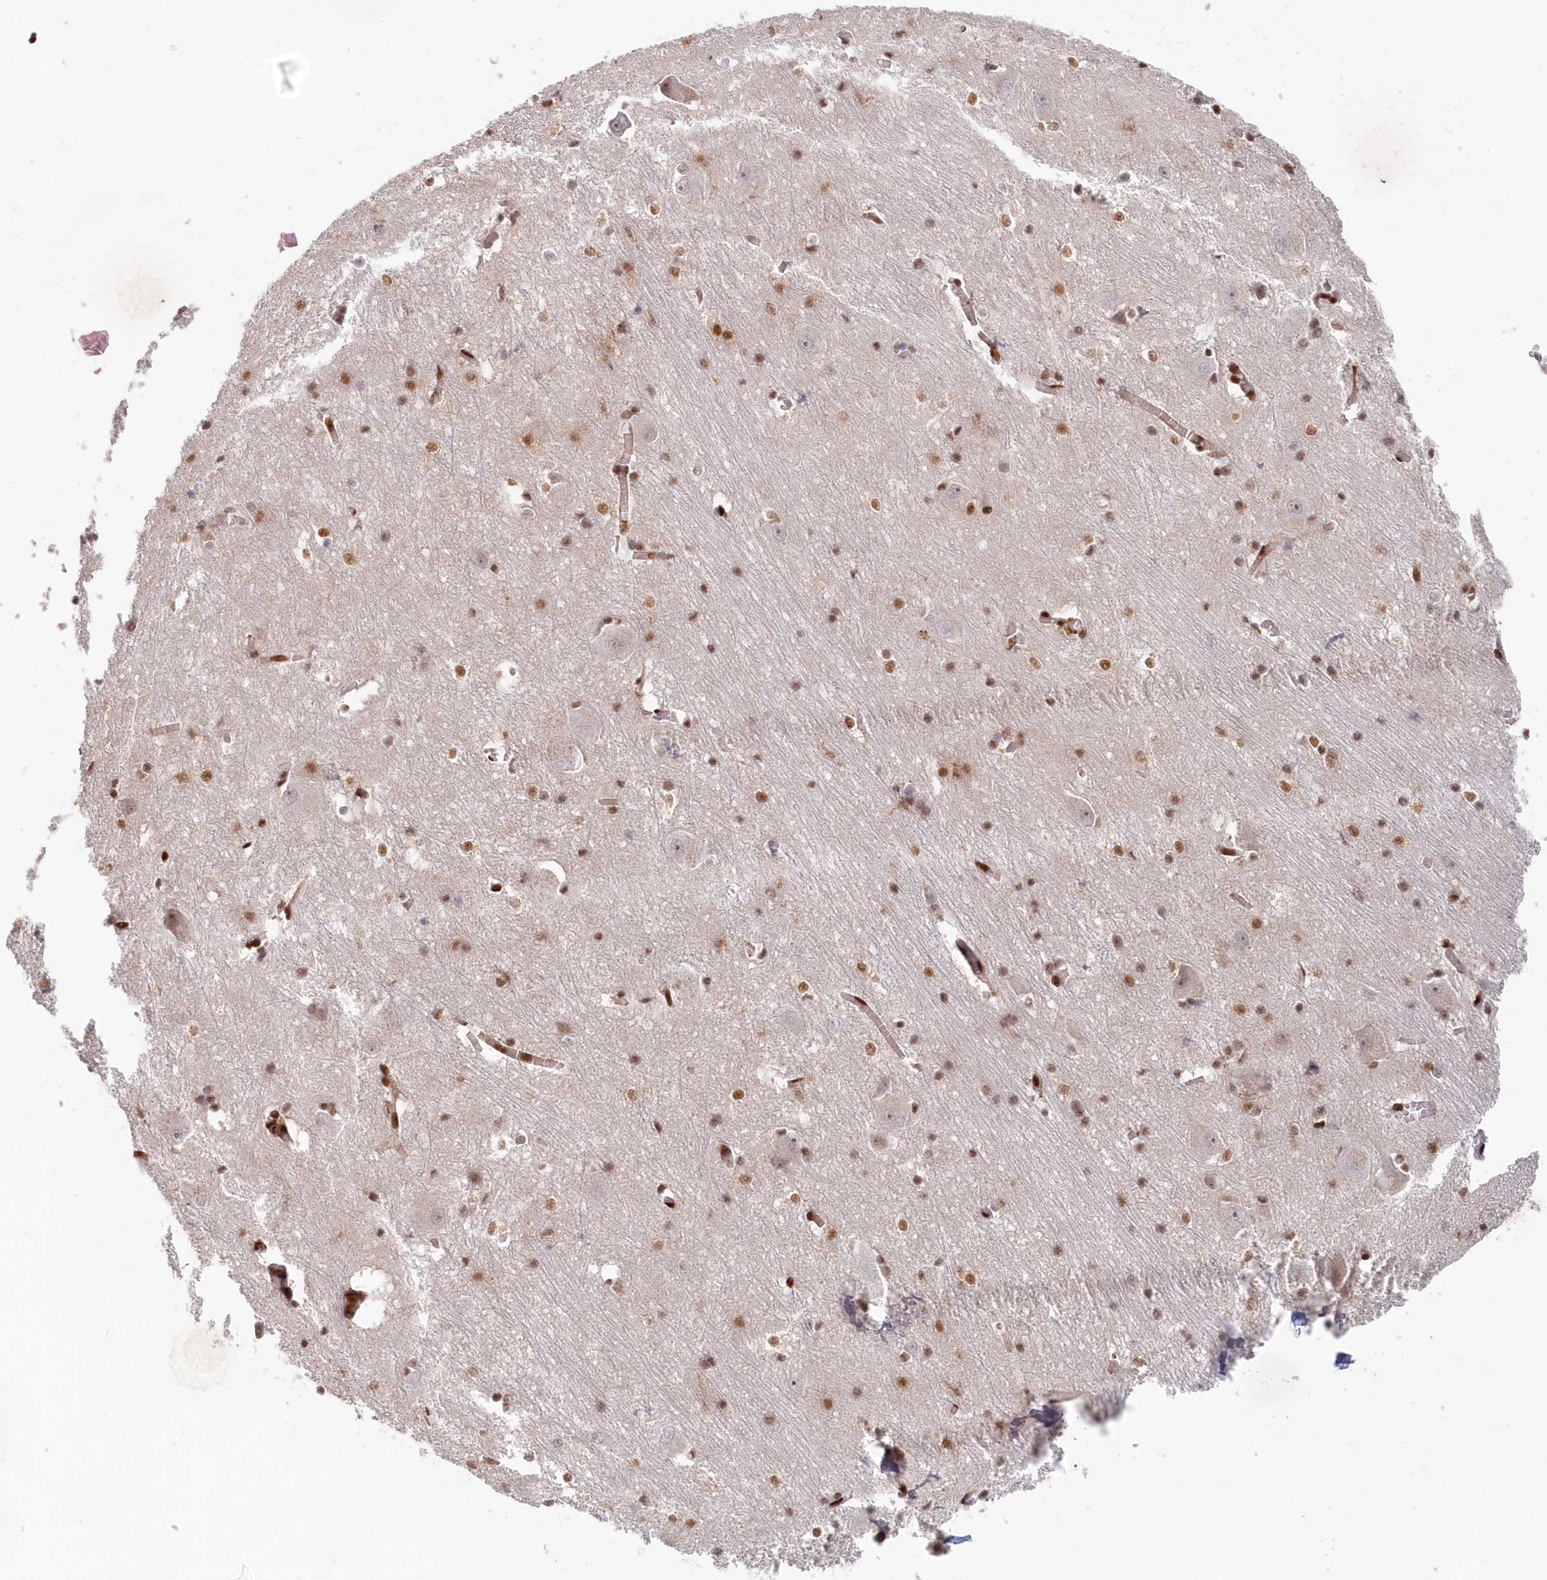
{"staining": {"intensity": "moderate", "quantity": ">75%", "location": "nuclear"}, "tissue": "caudate", "cell_type": "Glial cells", "image_type": "normal", "snomed": [{"axis": "morphology", "description": "Normal tissue, NOS"}, {"axis": "topography", "description": "Lateral ventricle wall"}], "caption": "This photomicrograph reveals immunohistochemistry staining of benign human caudate, with medium moderate nuclear positivity in approximately >75% of glial cells.", "gene": "ABHD14B", "patient": {"sex": "male", "age": 37}}